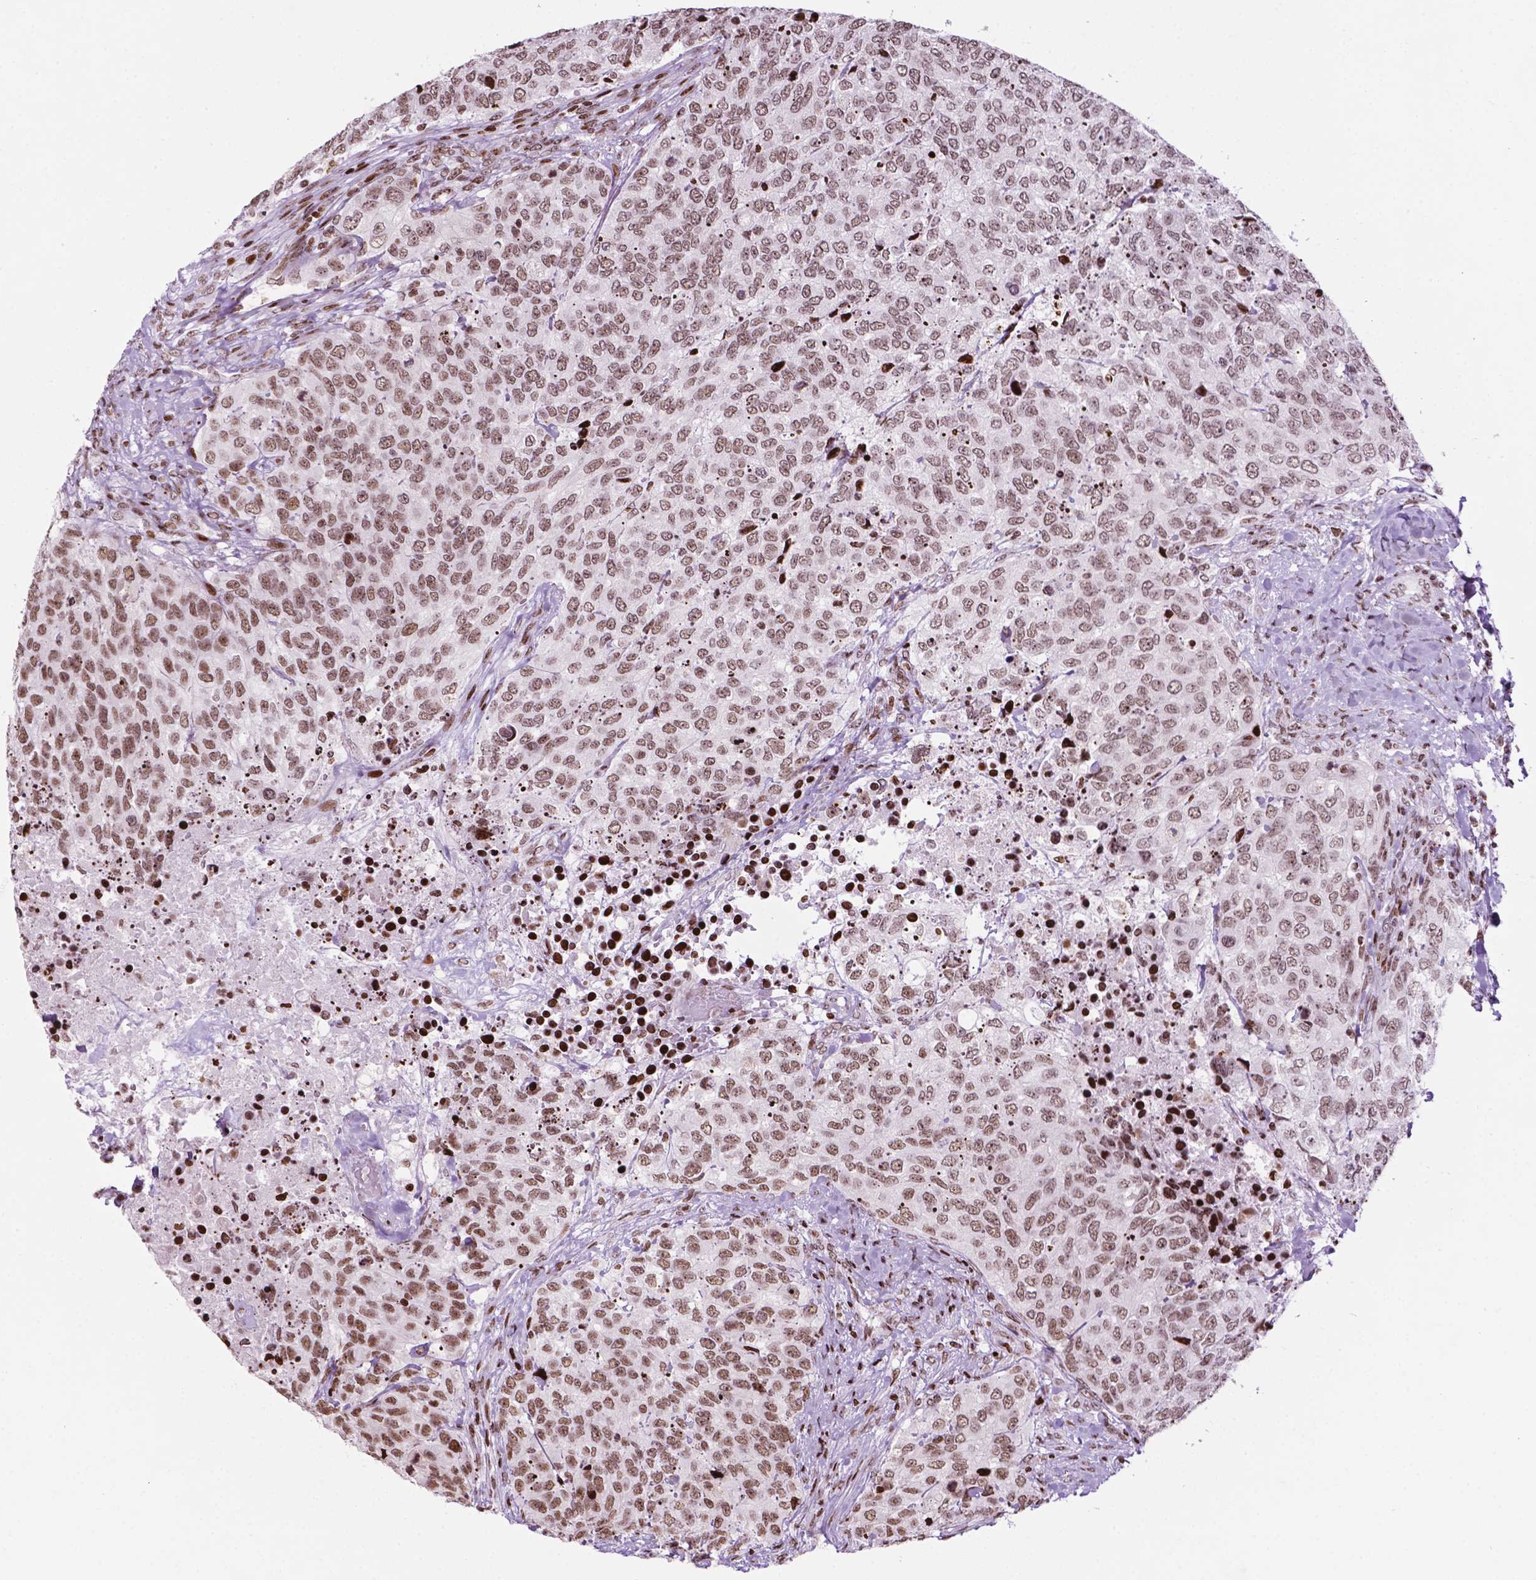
{"staining": {"intensity": "moderate", "quantity": ">75%", "location": "nuclear"}, "tissue": "urothelial cancer", "cell_type": "Tumor cells", "image_type": "cancer", "snomed": [{"axis": "morphology", "description": "Urothelial carcinoma, High grade"}, {"axis": "topography", "description": "Urinary bladder"}], "caption": "Moderate nuclear protein staining is appreciated in about >75% of tumor cells in urothelial cancer.", "gene": "TMEM250", "patient": {"sex": "female", "age": 78}}